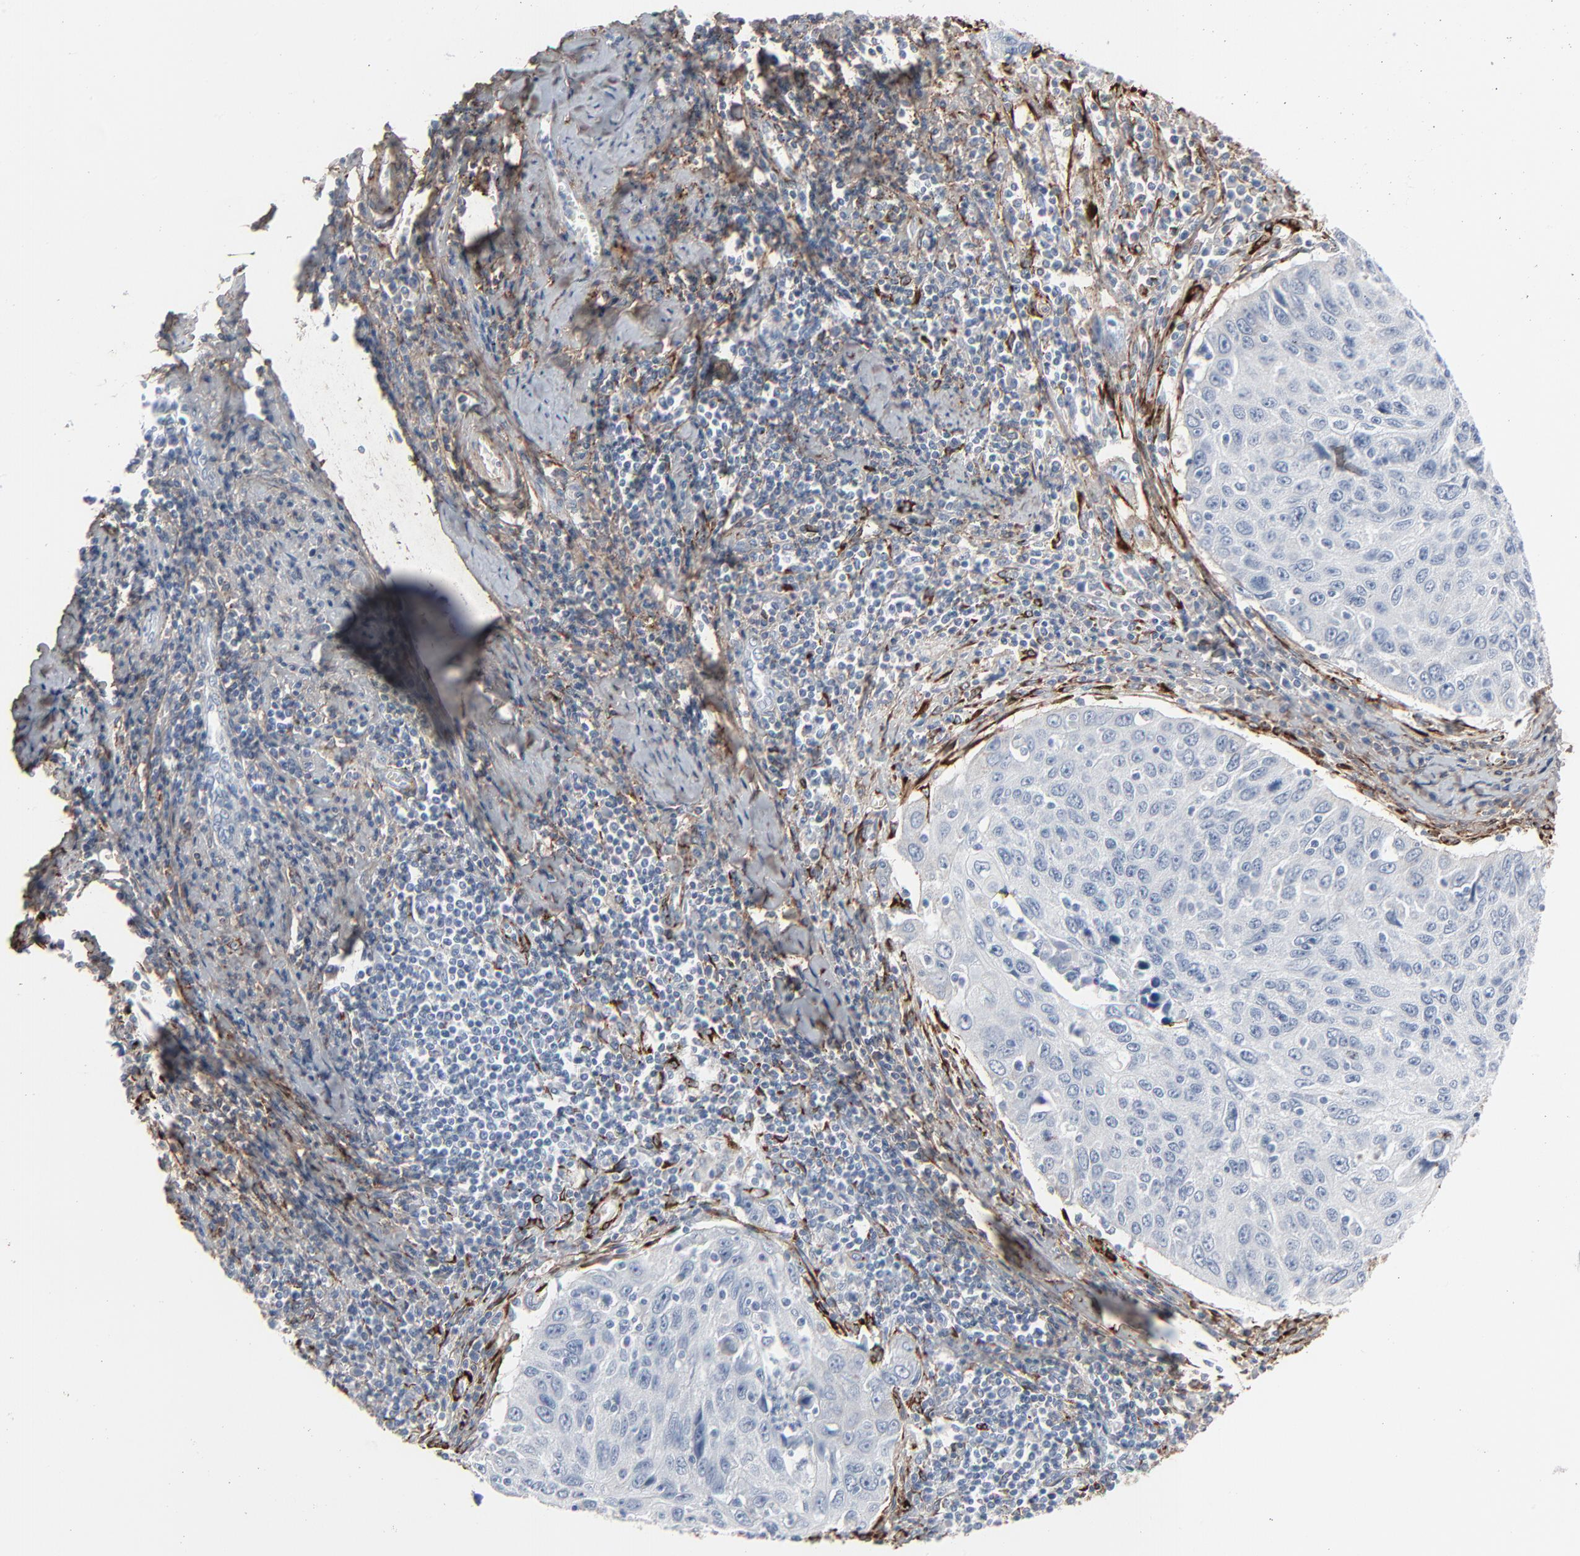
{"staining": {"intensity": "negative", "quantity": "none", "location": "none"}, "tissue": "cervical cancer", "cell_type": "Tumor cells", "image_type": "cancer", "snomed": [{"axis": "morphology", "description": "Squamous cell carcinoma, NOS"}, {"axis": "topography", "description": "Cervix"}], "caption": "Human squamous cell carcinoma (cervical) stained for a protein using immunohistochemistry demonstrates no staining in tumor cells.", "gene": "BGN", "patient": {"sex": "female", "age": 53}}